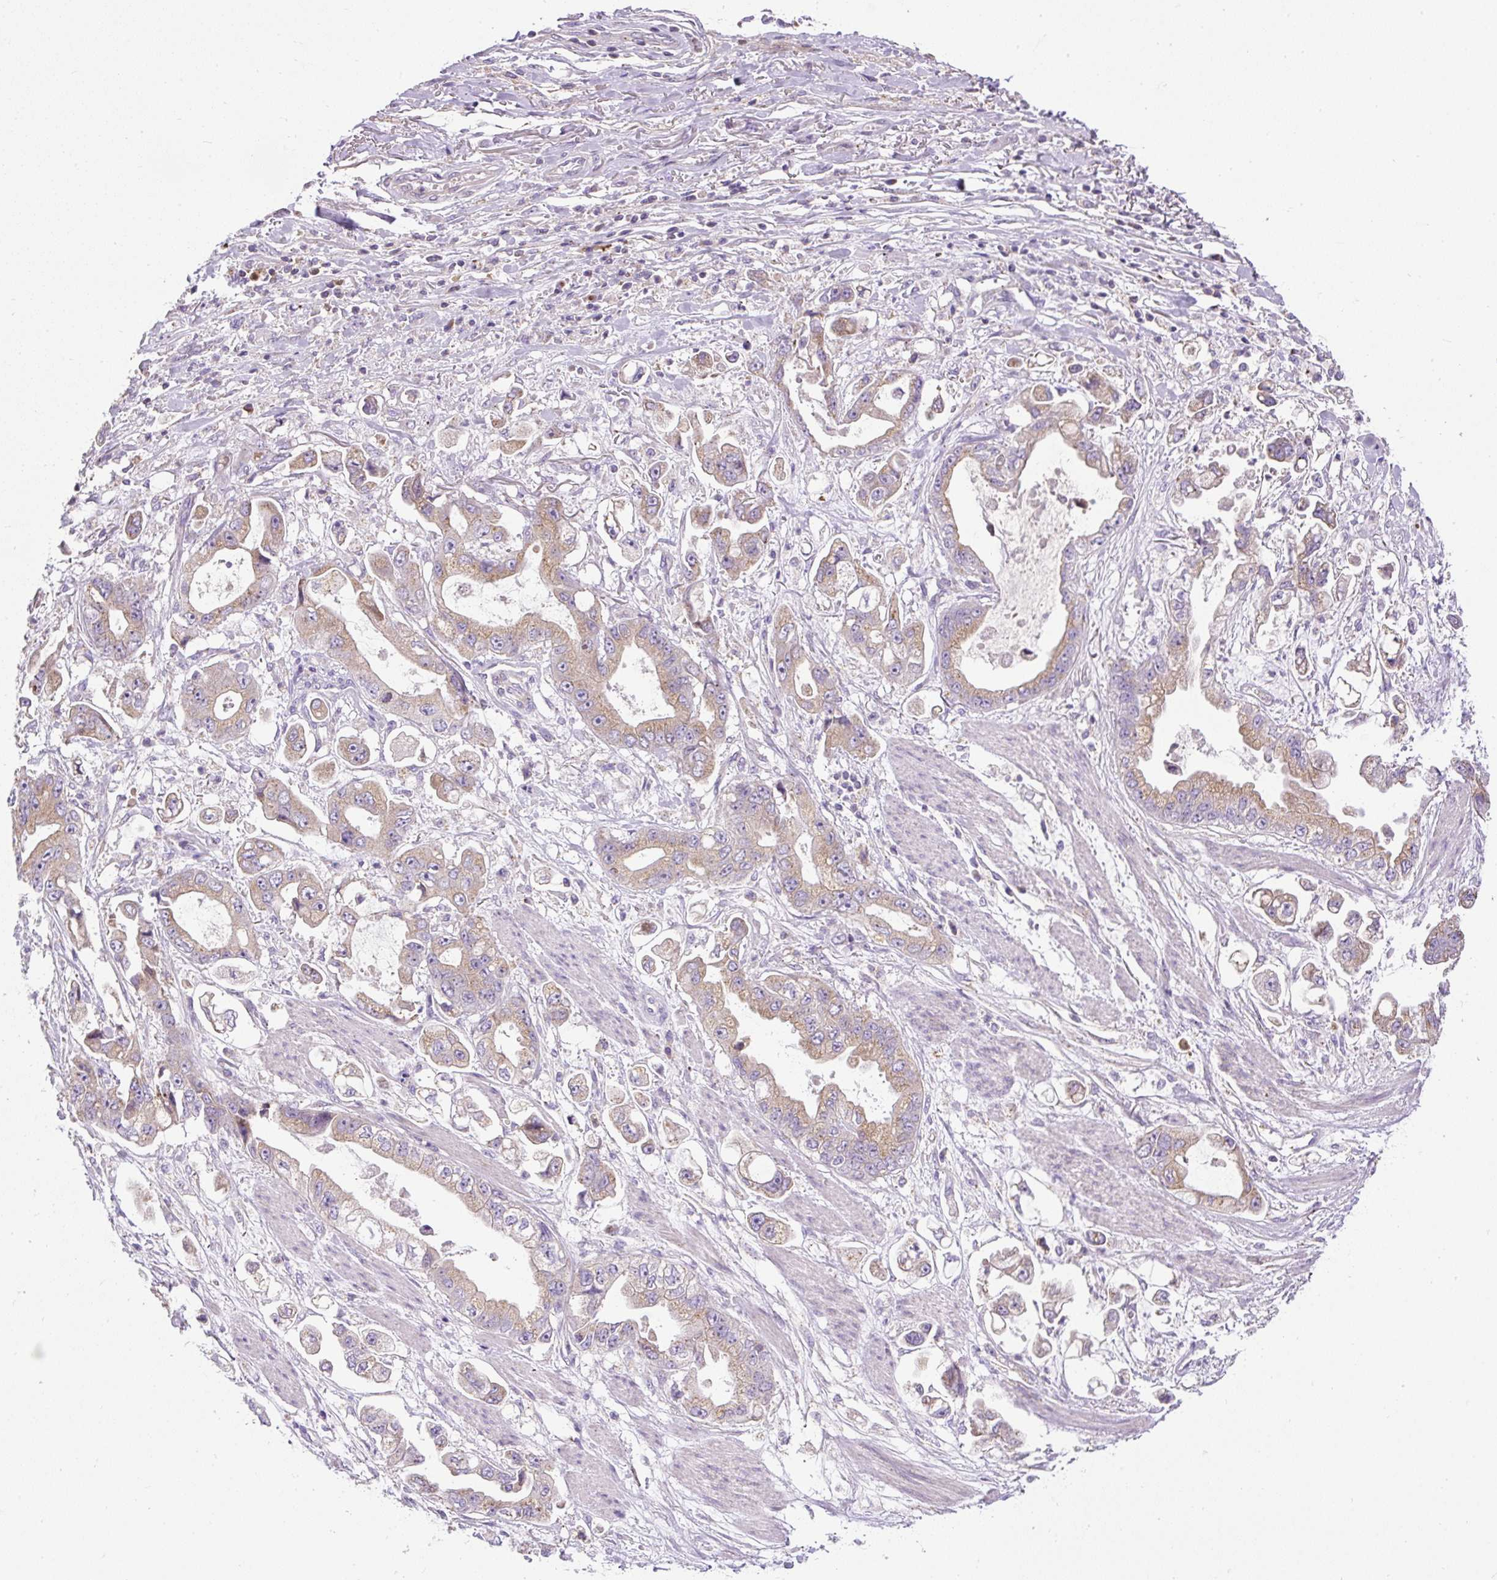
{"staining": {"intensity": "moderate", "quantity": ">75%", "location": "cytoplasmic/membranous"}, "tissue": "stomach cancer", "cell_type": "Tumor cells", "image_type": "cancer", "snomed": [{"axis": "morphology", "description": "Adenocarcinoma, NOS"}, {"axis": "topography", "description": "Stomach"}], "caption": "A brown stain labels moderate cytoplasmic/membranous positivity of a protein in stomach cancer tumor cells.", "gene": "CFAP47", "patient": {"sex": "male", "age": 62}}